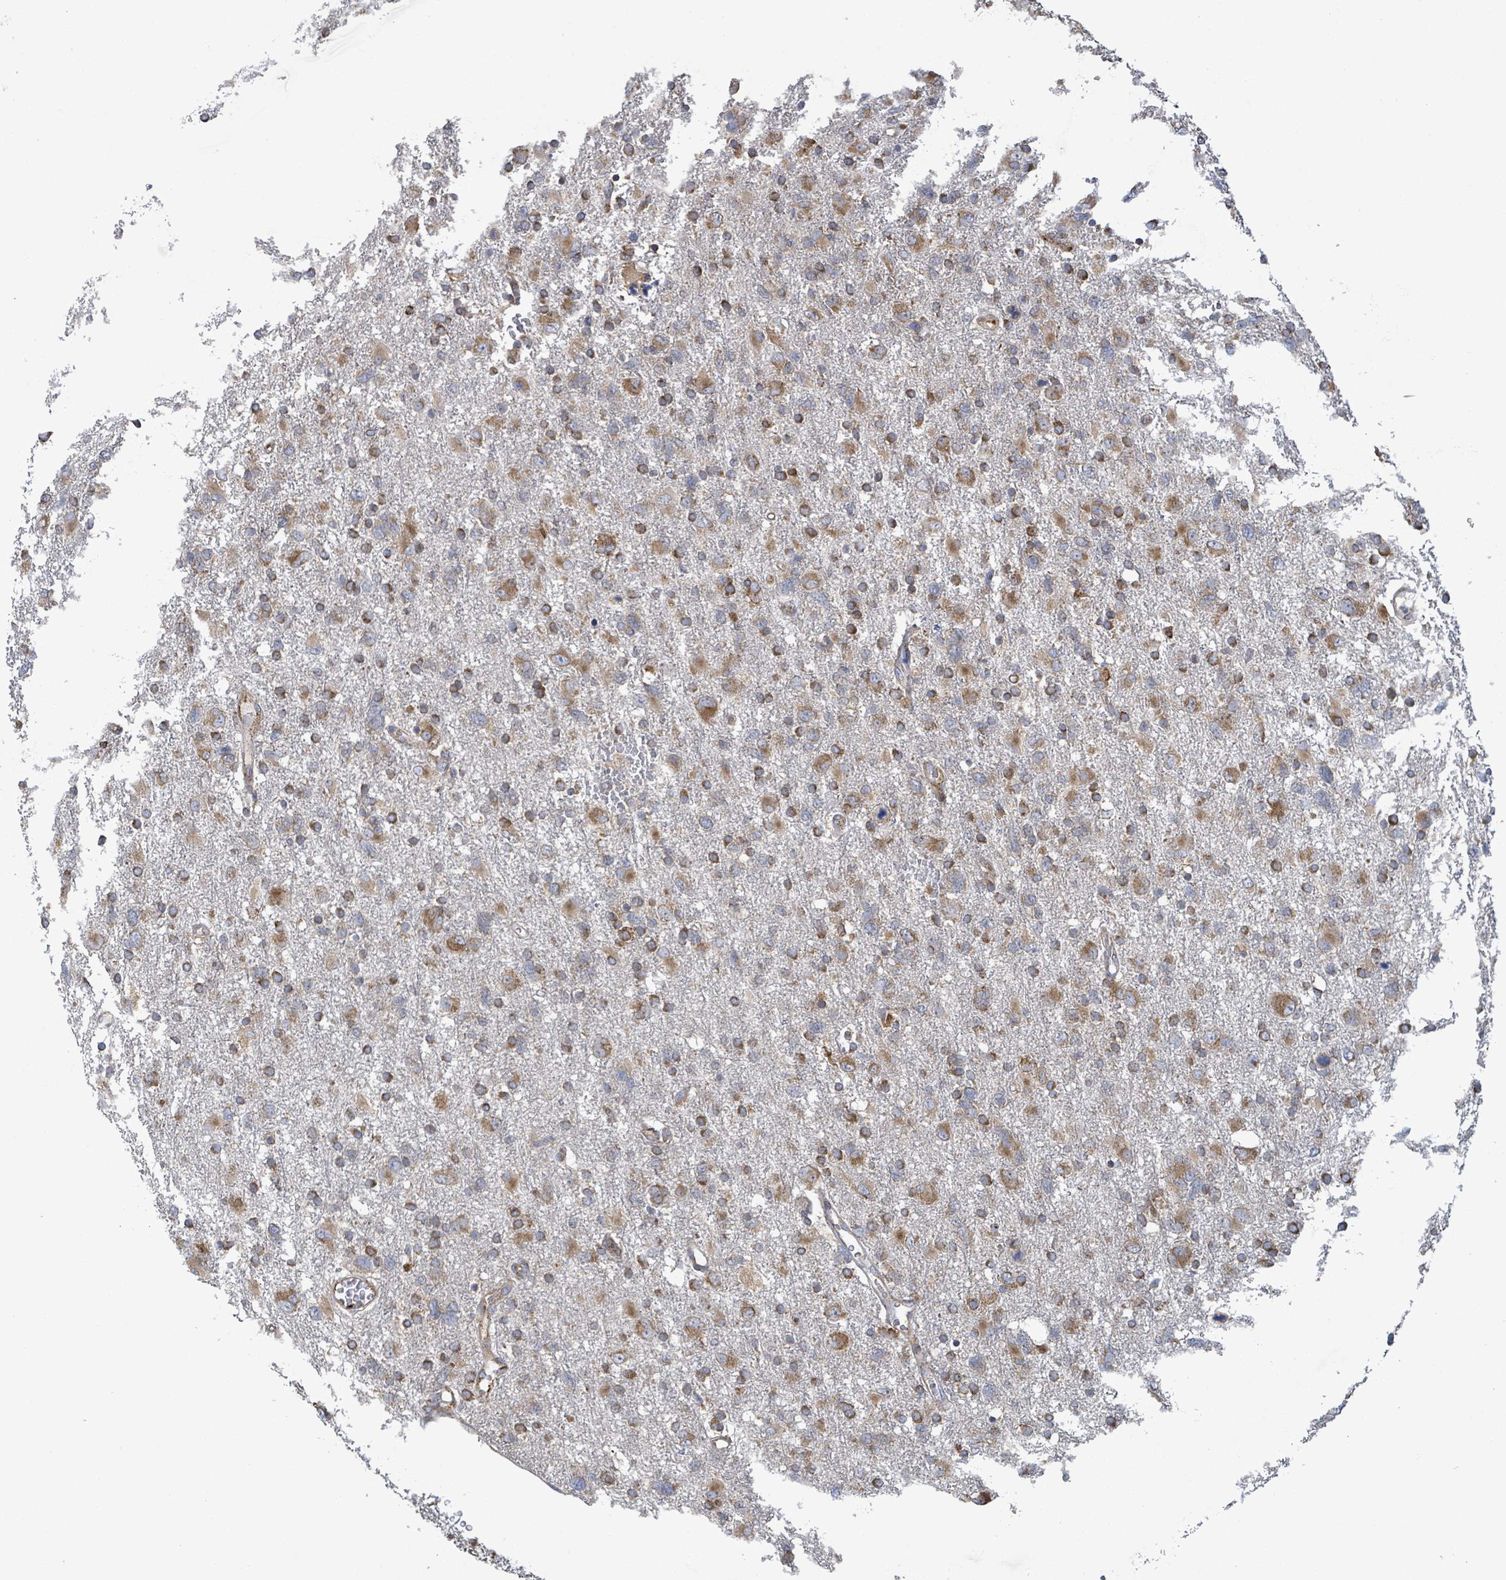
{"staining": {"intensity": "moderate", "quantity": ">75%", "location": "cytoplasmic/membranous"}, "tissue": "glioma", "cell_type": "Tumor cells", "image_type": "cancer", "snomed": [{"axis": "morphology", "description": "Glioma, malignant, High grade"}, {"axis": "topography", "description": "Brain"}], "caption": "Immunohistochemical staining of glioma reveals moderate cytoplasmic/membranous protein positivity in about >75% of tumor cells.", "gene": "NOMO1", "patient": {"sex": "male", "age": 61}}